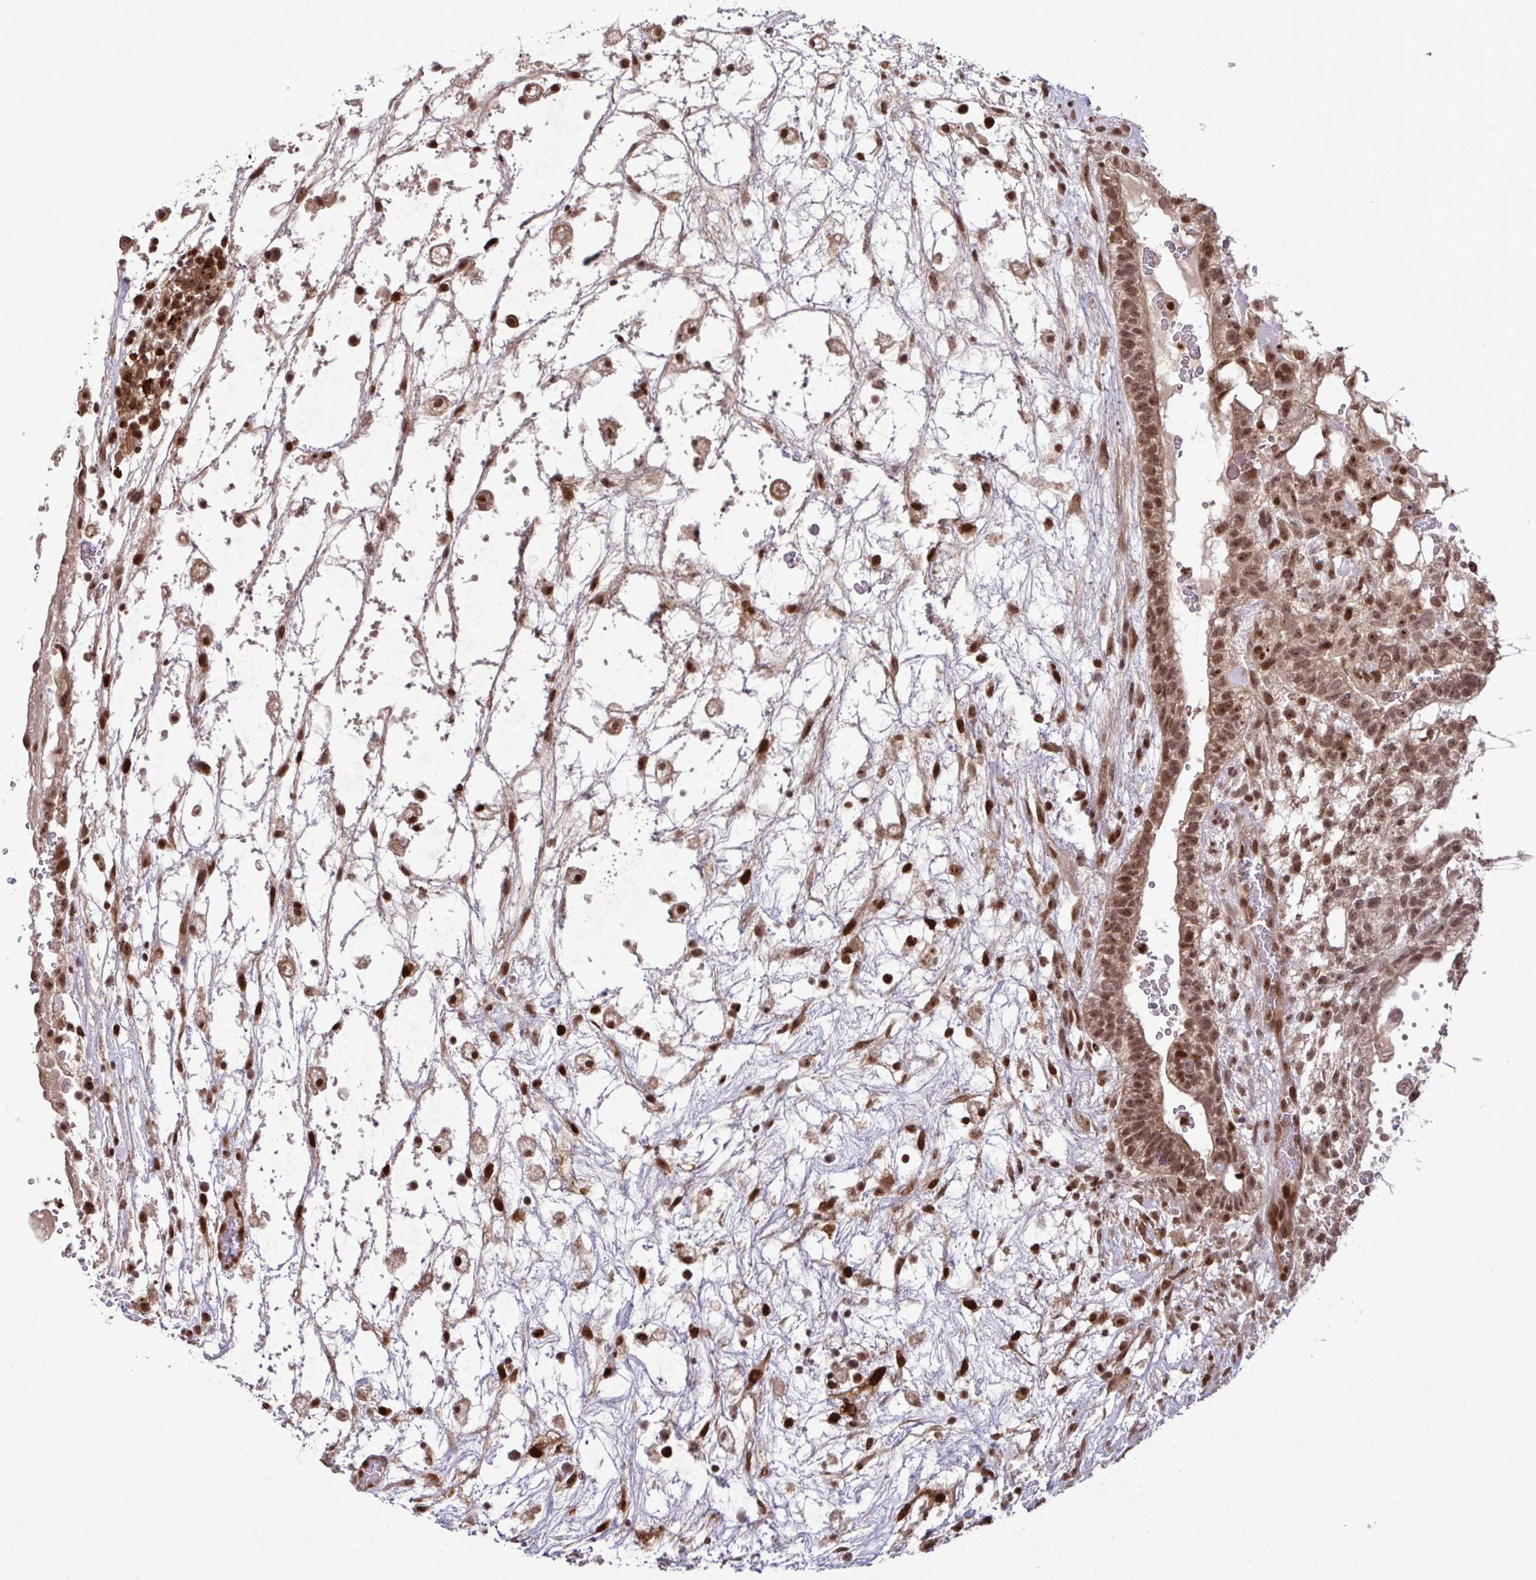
{"staining": {"intensity": "moderate", "quantity": ">75%", "location": "cytoplasmic/membranous,nuclear"}, "tissue": "testis cancer", "cell_type": "Tumor cells", "image_type": "cancer", "snomed": [{"axis": "morphology", "description": "Normal tissue, NOS"}, {"axis": "morphology", "description": "Carcinoma, Embryonal, NOS"}, {"axis": "topography", "description": "Testis"}], "caption": "Brown immunohistochemical staining in testis cancer shows moderate cytoplasmic/membranous and nuclear staining in about >75% of tumor cells.", "gene": "UXT", "patient": {"sex": "male", "age": 32}}